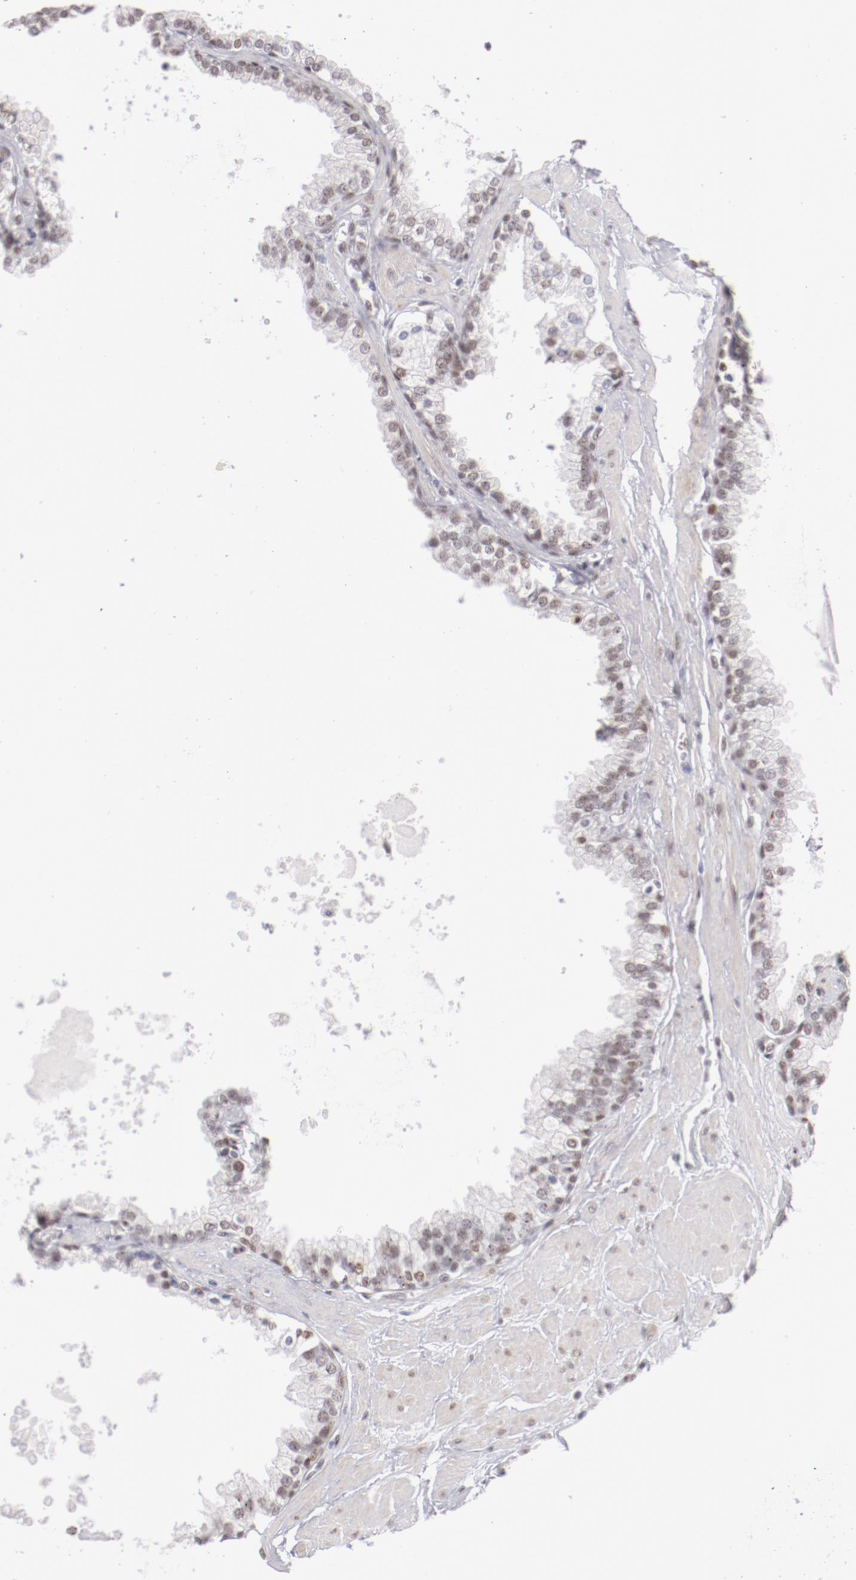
{"staining": {"intensity": "weak", "quantity": ">75%", "location": "nuclear"}, "tissue": "prostate", "cell_type": "Glandular cells", "image_type": "normal", "snomed": [{"axis": "morphology", "description": "Normal tissue, NOS"}, {"axis": "topography", "description": "Prostate"}], "caption": "Prostate stained with immunohistochemistry (IHC) shows weak nuclear positivity in approximately >75% of glandular cells. (DAB (3,3'-diaminobenzidine) IHC, brown staining for protein, blue staining for nuclei).", "gene": "TFAP4", "patient": {"sex": "male", "age": 51}}